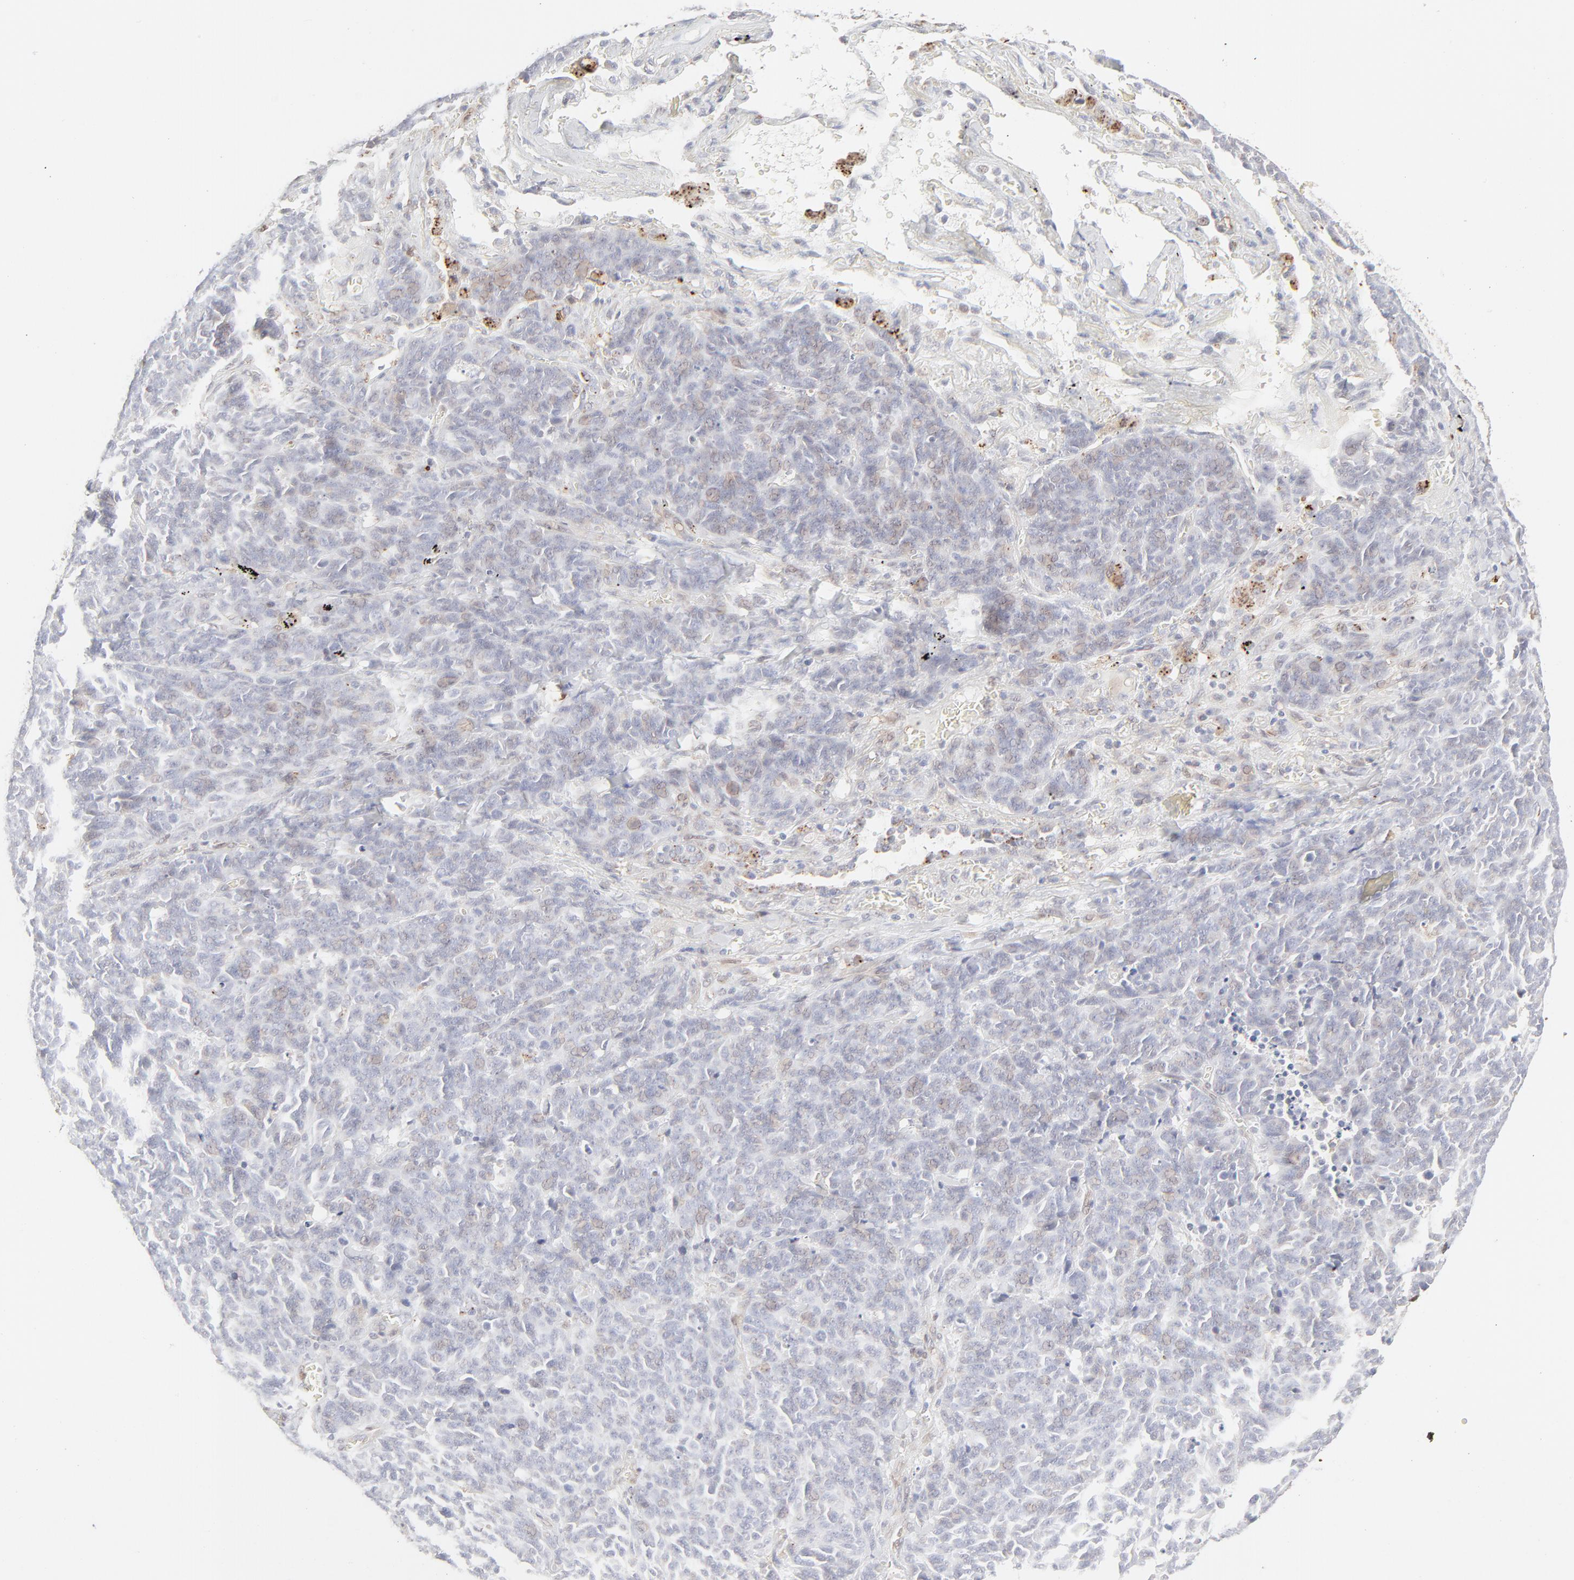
{"staining": {"intensity": "negative", "quantity": "none", "location": "none"}, "tissue": "lung cancer", "cell_type": "Tumor cells", "image_type": "cancer", "snomed": [{"axis": "morphology", "description": "Neoplasm, malignant, NOS"}, {"axis": "topography", "description": "Lung"}], "caption": "An immunohistochemistry (IHC) image of lung cancer is shown. There is no staining in tumor cells of lung cancer.", "gene": "LGALS2", "patient": {"sex": "female", "age": 58}}